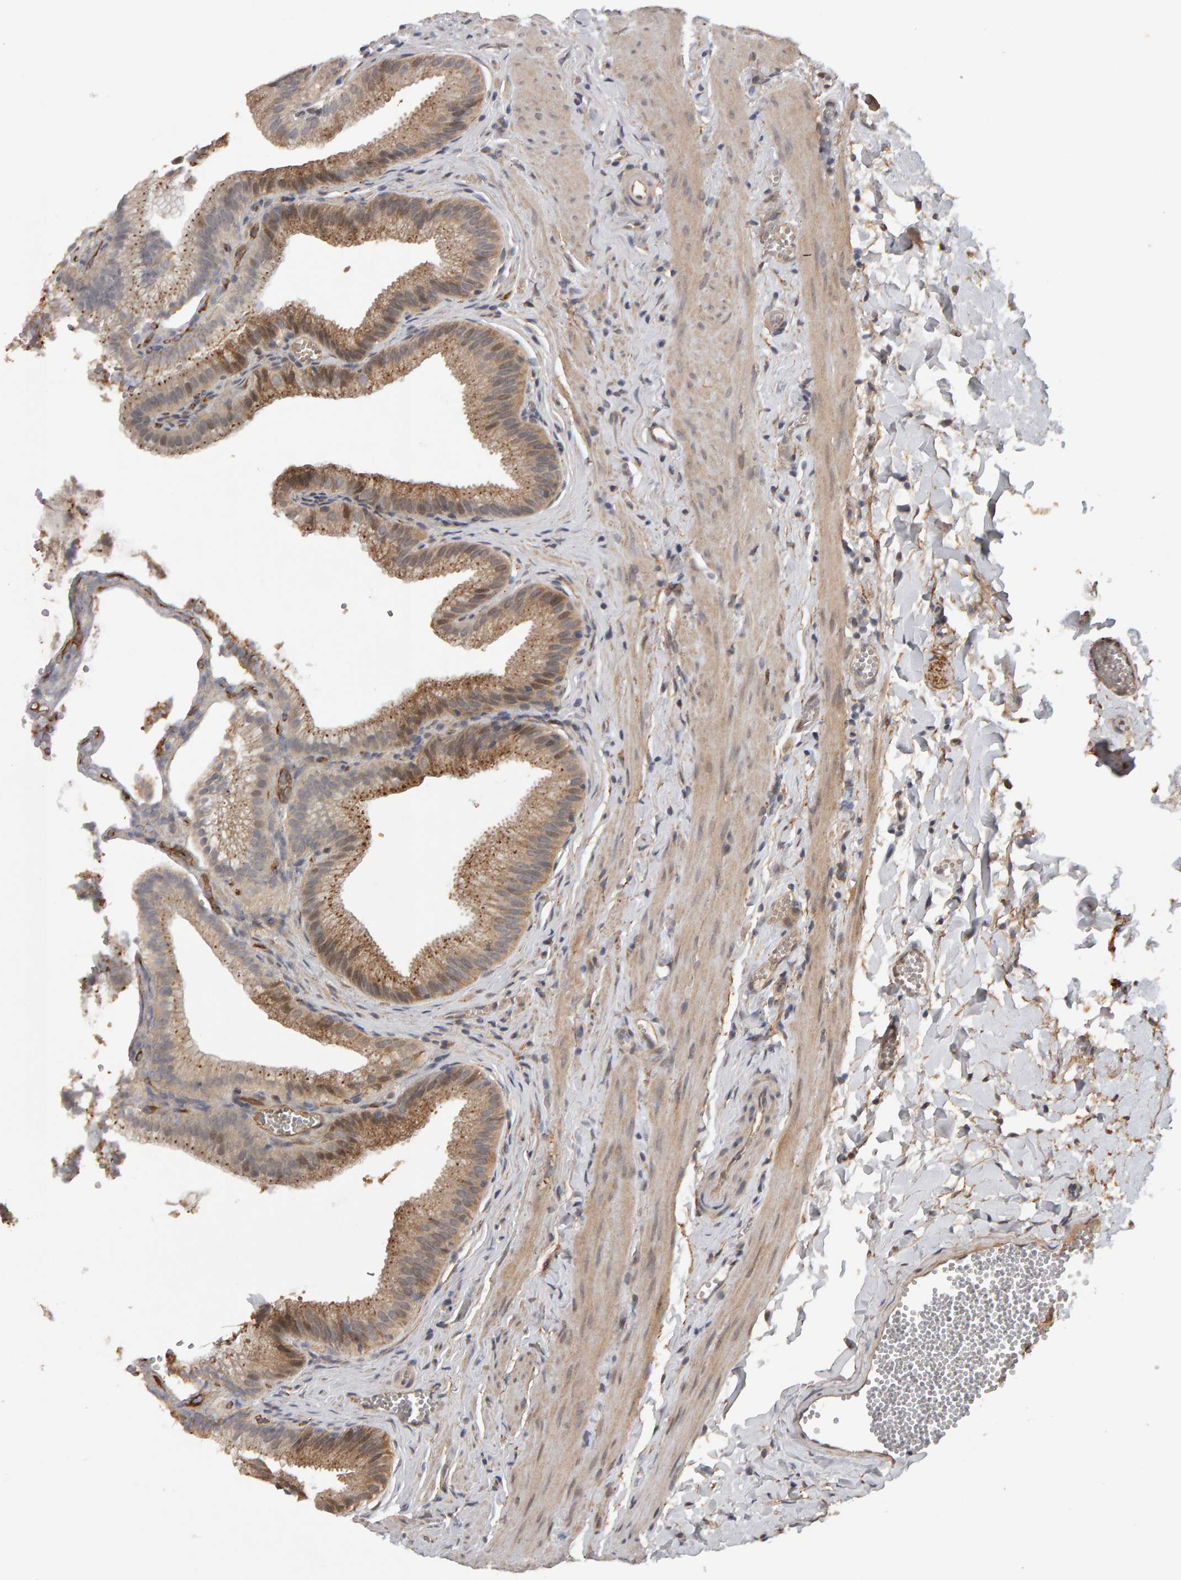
{"staining": {"intensity": "moderate", "quantity": ">75%", "location": "cytoplasmic/membranous"}, "tissue": "gallbladder", "cell_type": "Glandular cells", "image_type": "normal", "snomed": [{"axis": "morphology", "description": "Normal tissue, NOS"}, {"axis": "topography", "description": "Gallbladder"}], "caption": "Gallbladder stained for a protein shows moderate cytoplasmic/membranous positivity in glandular cells. The protein of interest is shown in brown color, while the nuclei are stained blue.", "gene": "CDCA5", "patient": {"sex": "male", "age": 38}}